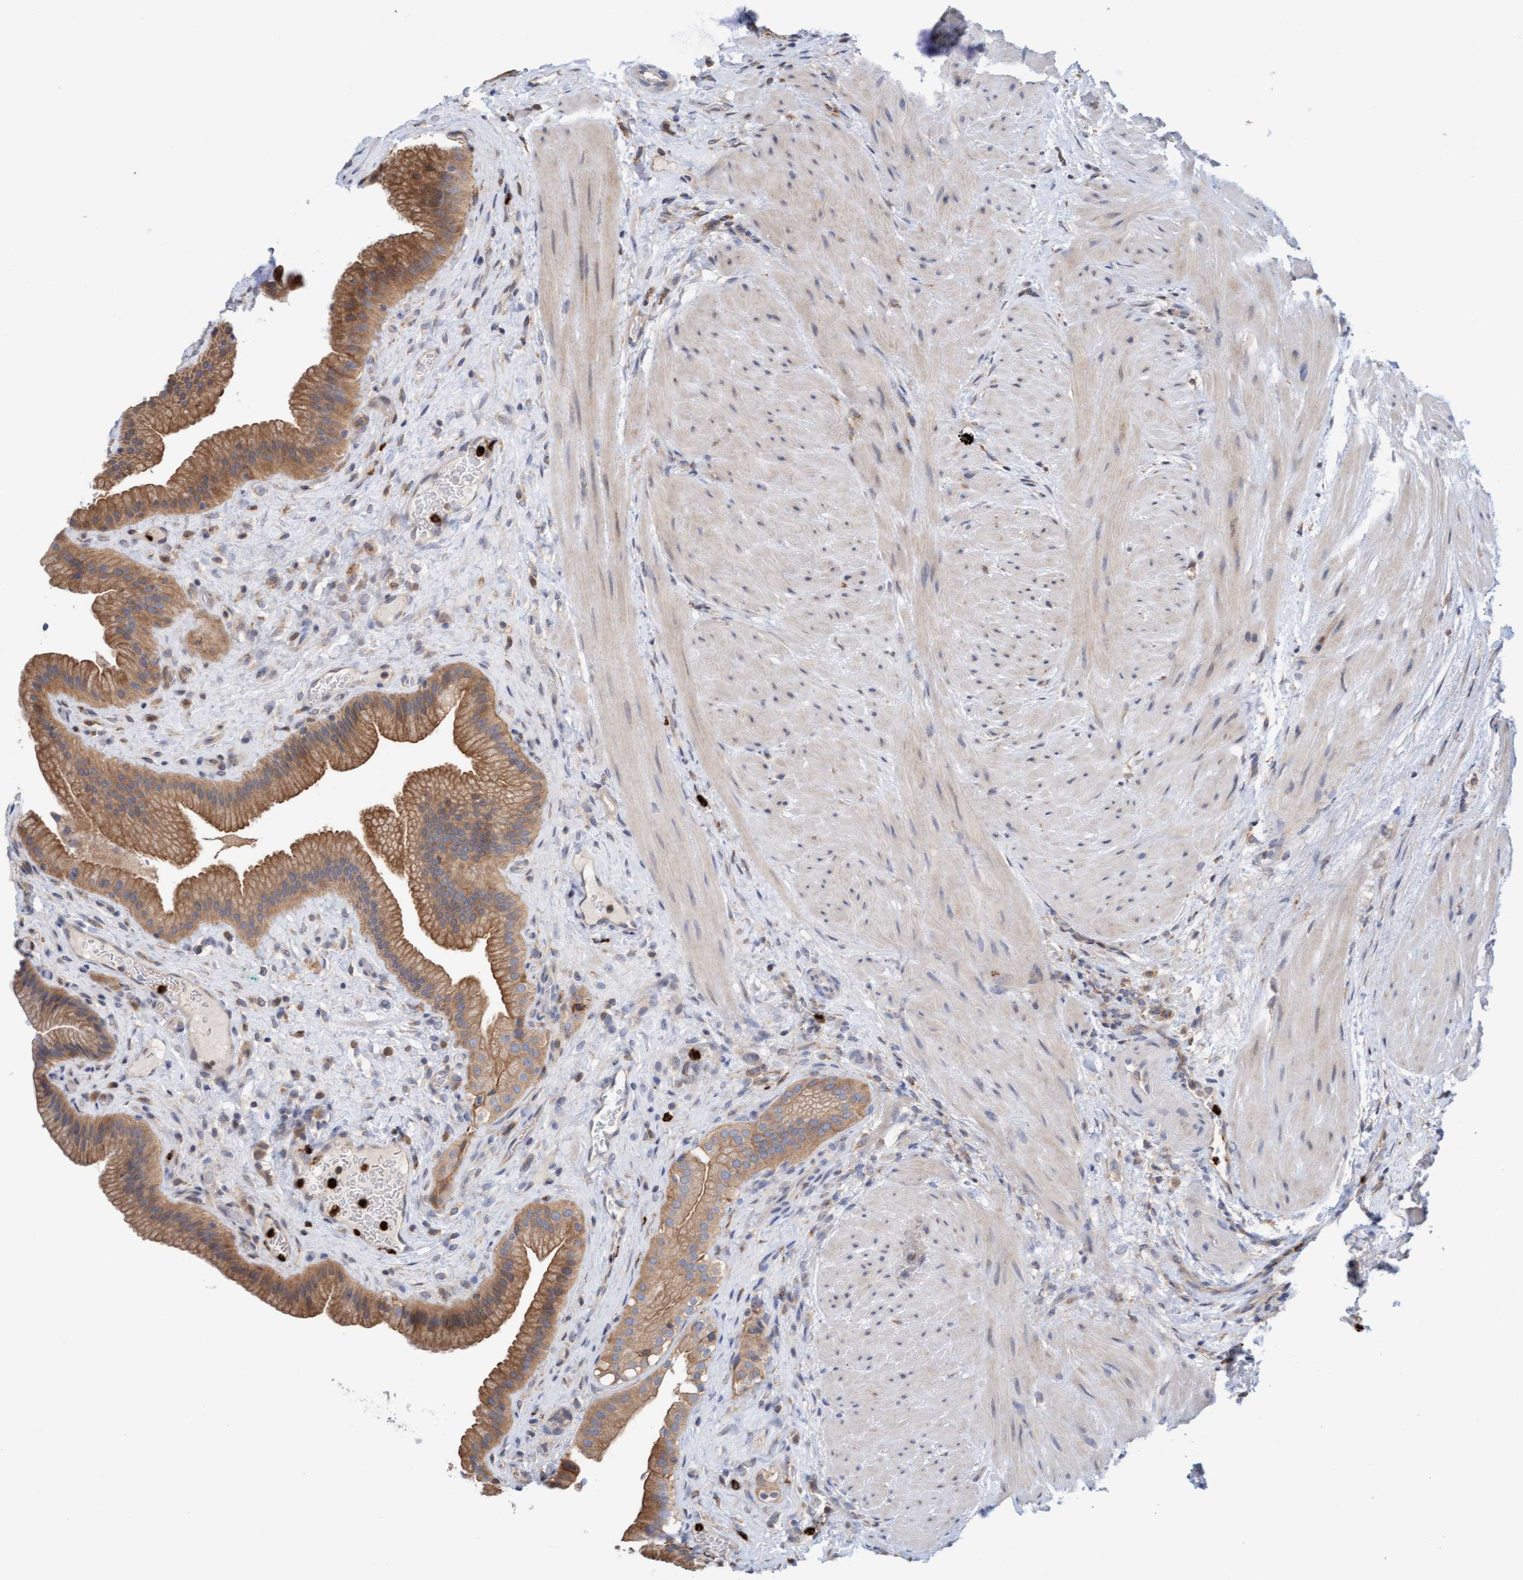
{"staining": {"intensity": "moderate", "quantity": ">75%", "location": "cytoplasmic/membranous"}, "tissue": "gallbladder", "cell_type": "Glandular cells", "image_type": "normal", "snomed": [{"axis": "morphology", "description": "Normal tissue, NOS"}, {"axis": "topography", "description": "Gallbladder"}], "caption": "Protein analysis of unremarkable gallbladder demonstrates moderate cytoplasmic/membranous staining in approximately >75% of glandular cells.", "gene": "MMP8", "patient": {"sex": "male", "age": 49}}